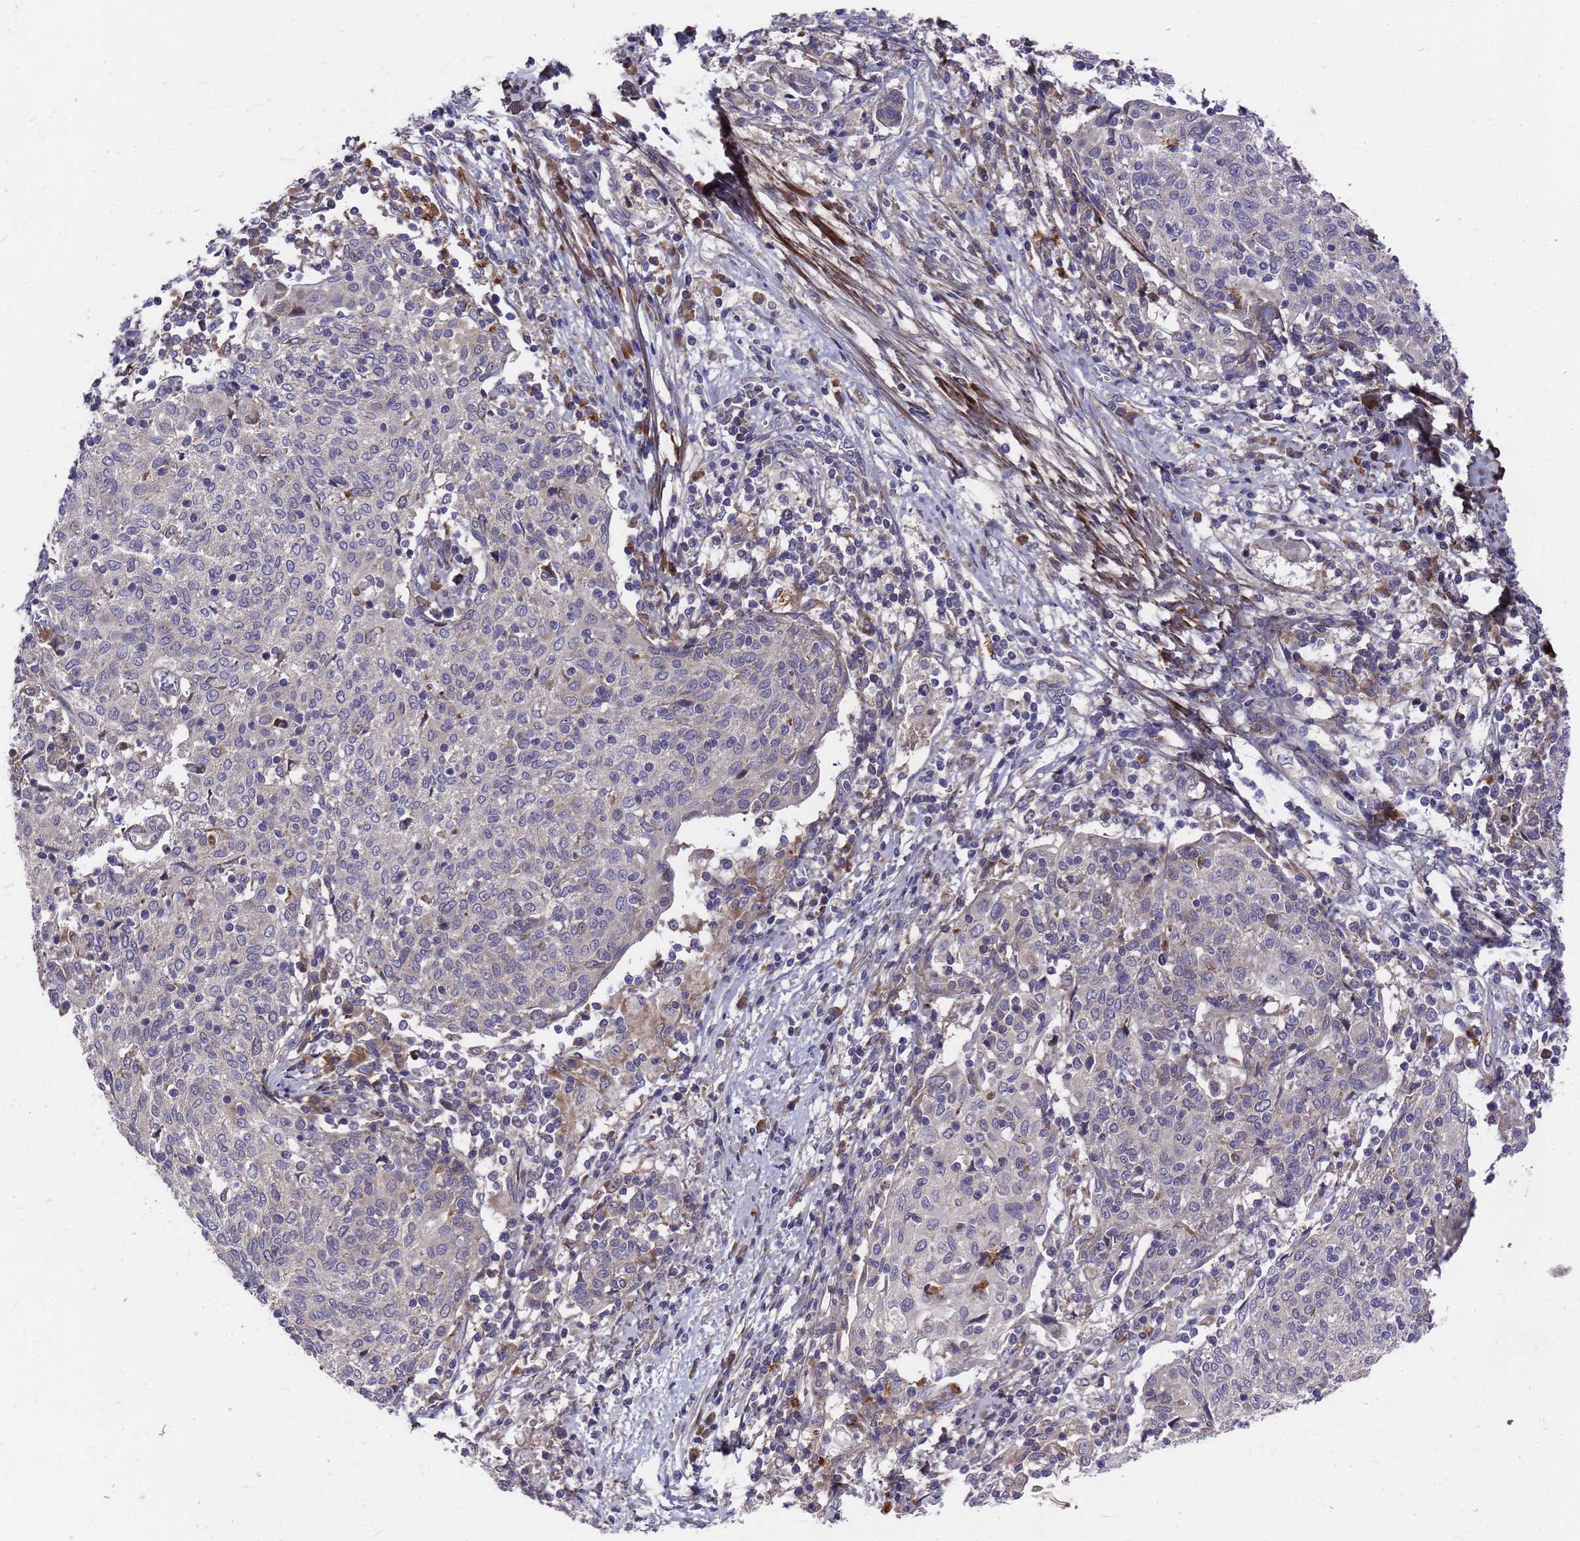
{"staining": {"intensity": "negative", "quantity": "none", "location": "none"}, "tissue": "cervical cancer", "cell_type": "Tumor cells", "image_type": "cancer", "snomed": [{"axis": "morphology", "description": "Squamous cell carcinoma, NOS"}, {"axis": "topography", "description": "Cervix"}], "caption": "There is no significant staining in tumor cells of squamous cell carcinoma (cervical). (Brightfield microscopy of DAB immunohistochemistry at high magnification).", "gene": "ZNF717", "patient": {"sex": "female", "age": 52}}